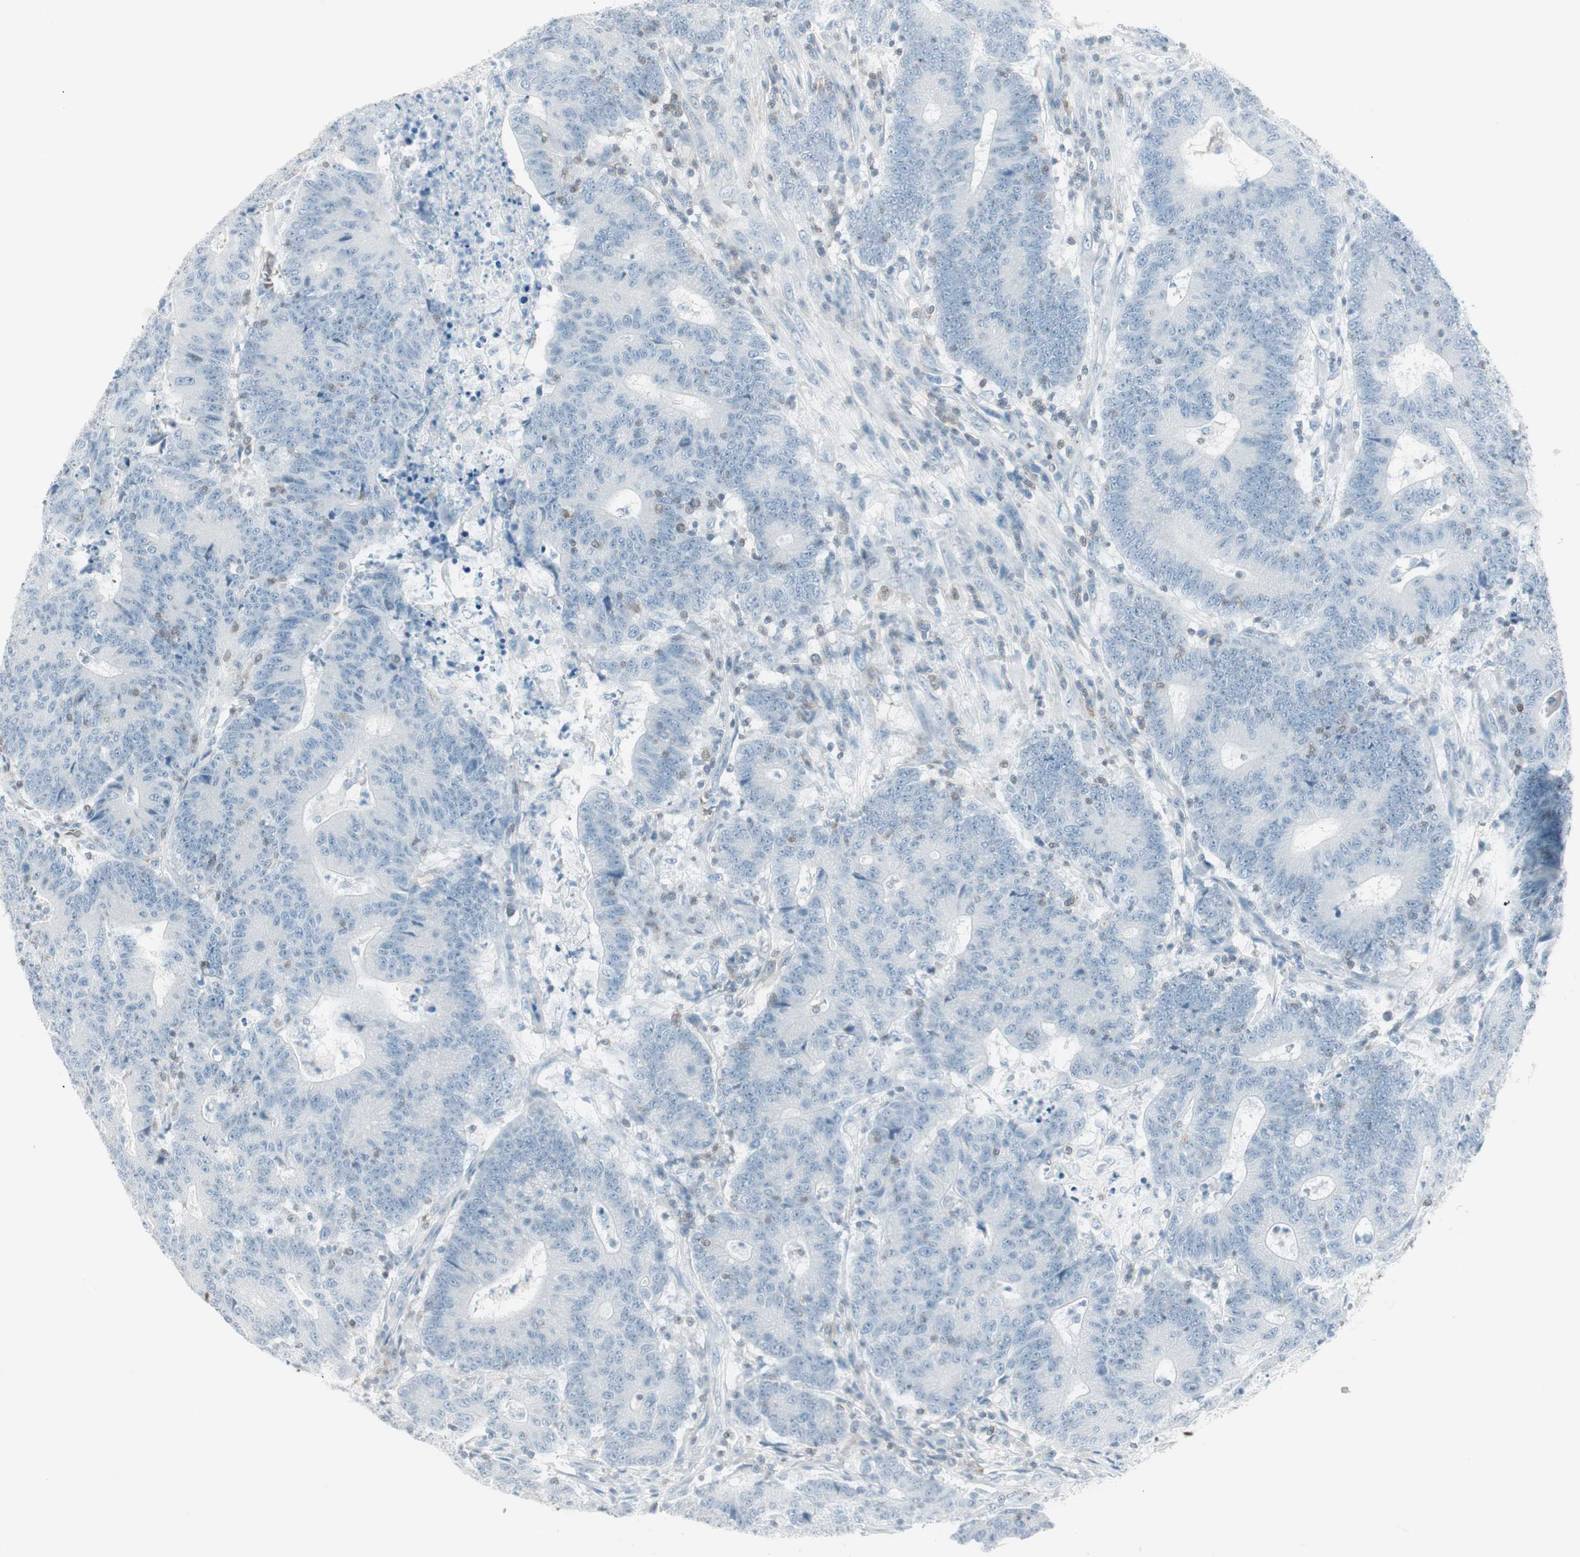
{"staining": {"intensity": "negative", "quantity": "none", "location": "none"}, "tissue": "colorectal cancer", "cell_type": "Tumor cells", "image_type": "cancer", "snomed": [{"axis": "morphology", "description": "Normal tissue, NOS"}, {"axis": "morphology", "description": "Adenocarcinoma, NOS"}, {"axis": "topography", "description": "Colon"}], "caption": "A photomicrograph of colorectal cancer (adenocarcinoma) stained for a protein demonstrates no brown staining in tumor cells.", "gene": "MAP4K1", "patient": {"sex": "female", "age": 75}}